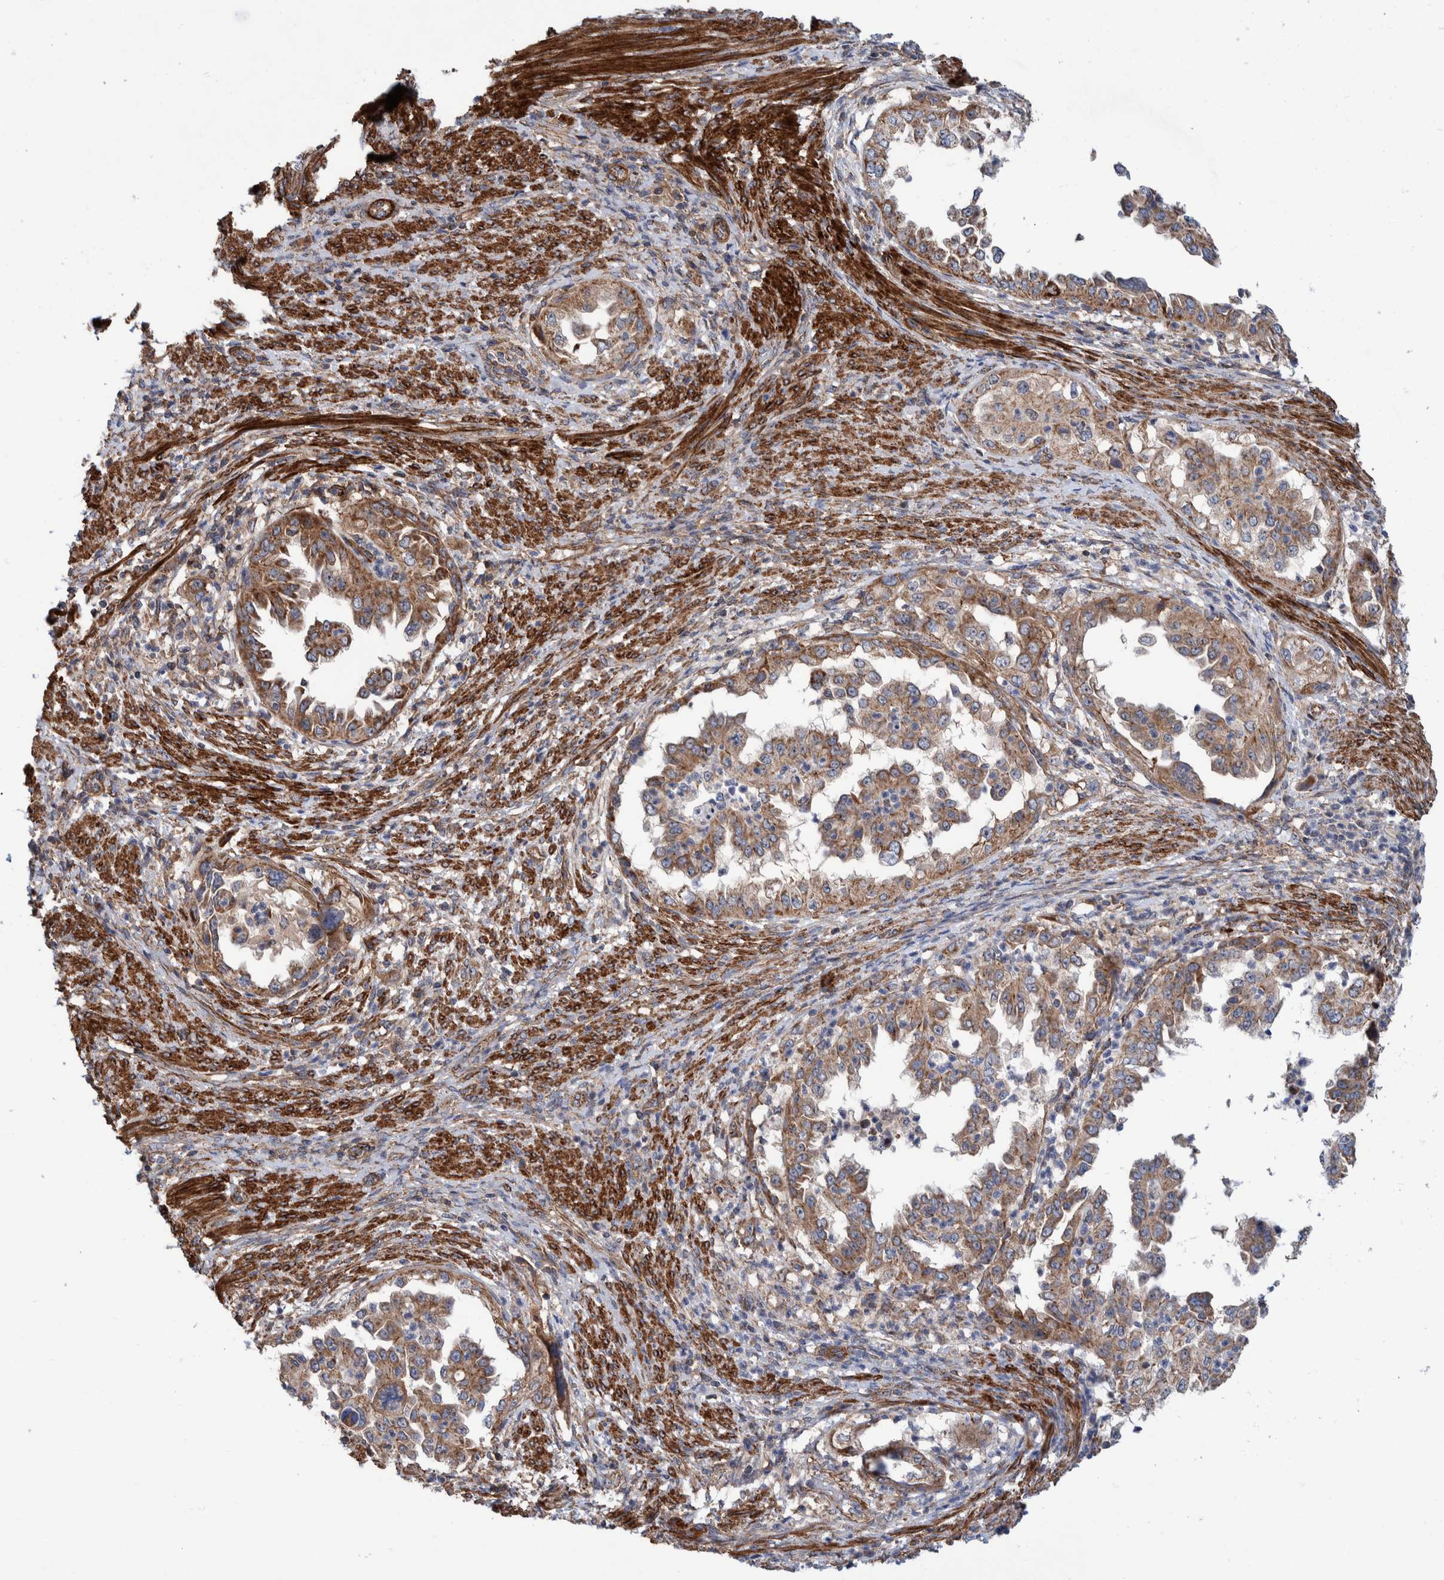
{"staining": {"intensity": "moderate", "quantity": ">75%", "location": "cytoplasmic/membranous"}, "tissue": "endometrial cancer", "cell_type": "Tumor cells", "image_type": "cancer", "snomed": [{"axis": "morphology", "description": "Adenocarcinoma, NOS"}, {"axis": "topography", "description": "Endometrium"}], "caption": "Immunohistochemistry (IHC) histopathology image of human endometrial cancer stained for a protein (brown), which reveals medium levels of moderate cytoplasmic/membranous staining in about >75% of tumor cells.", "gene": "SLC25A10", "patient": {"sex": "female", "age": 85}}